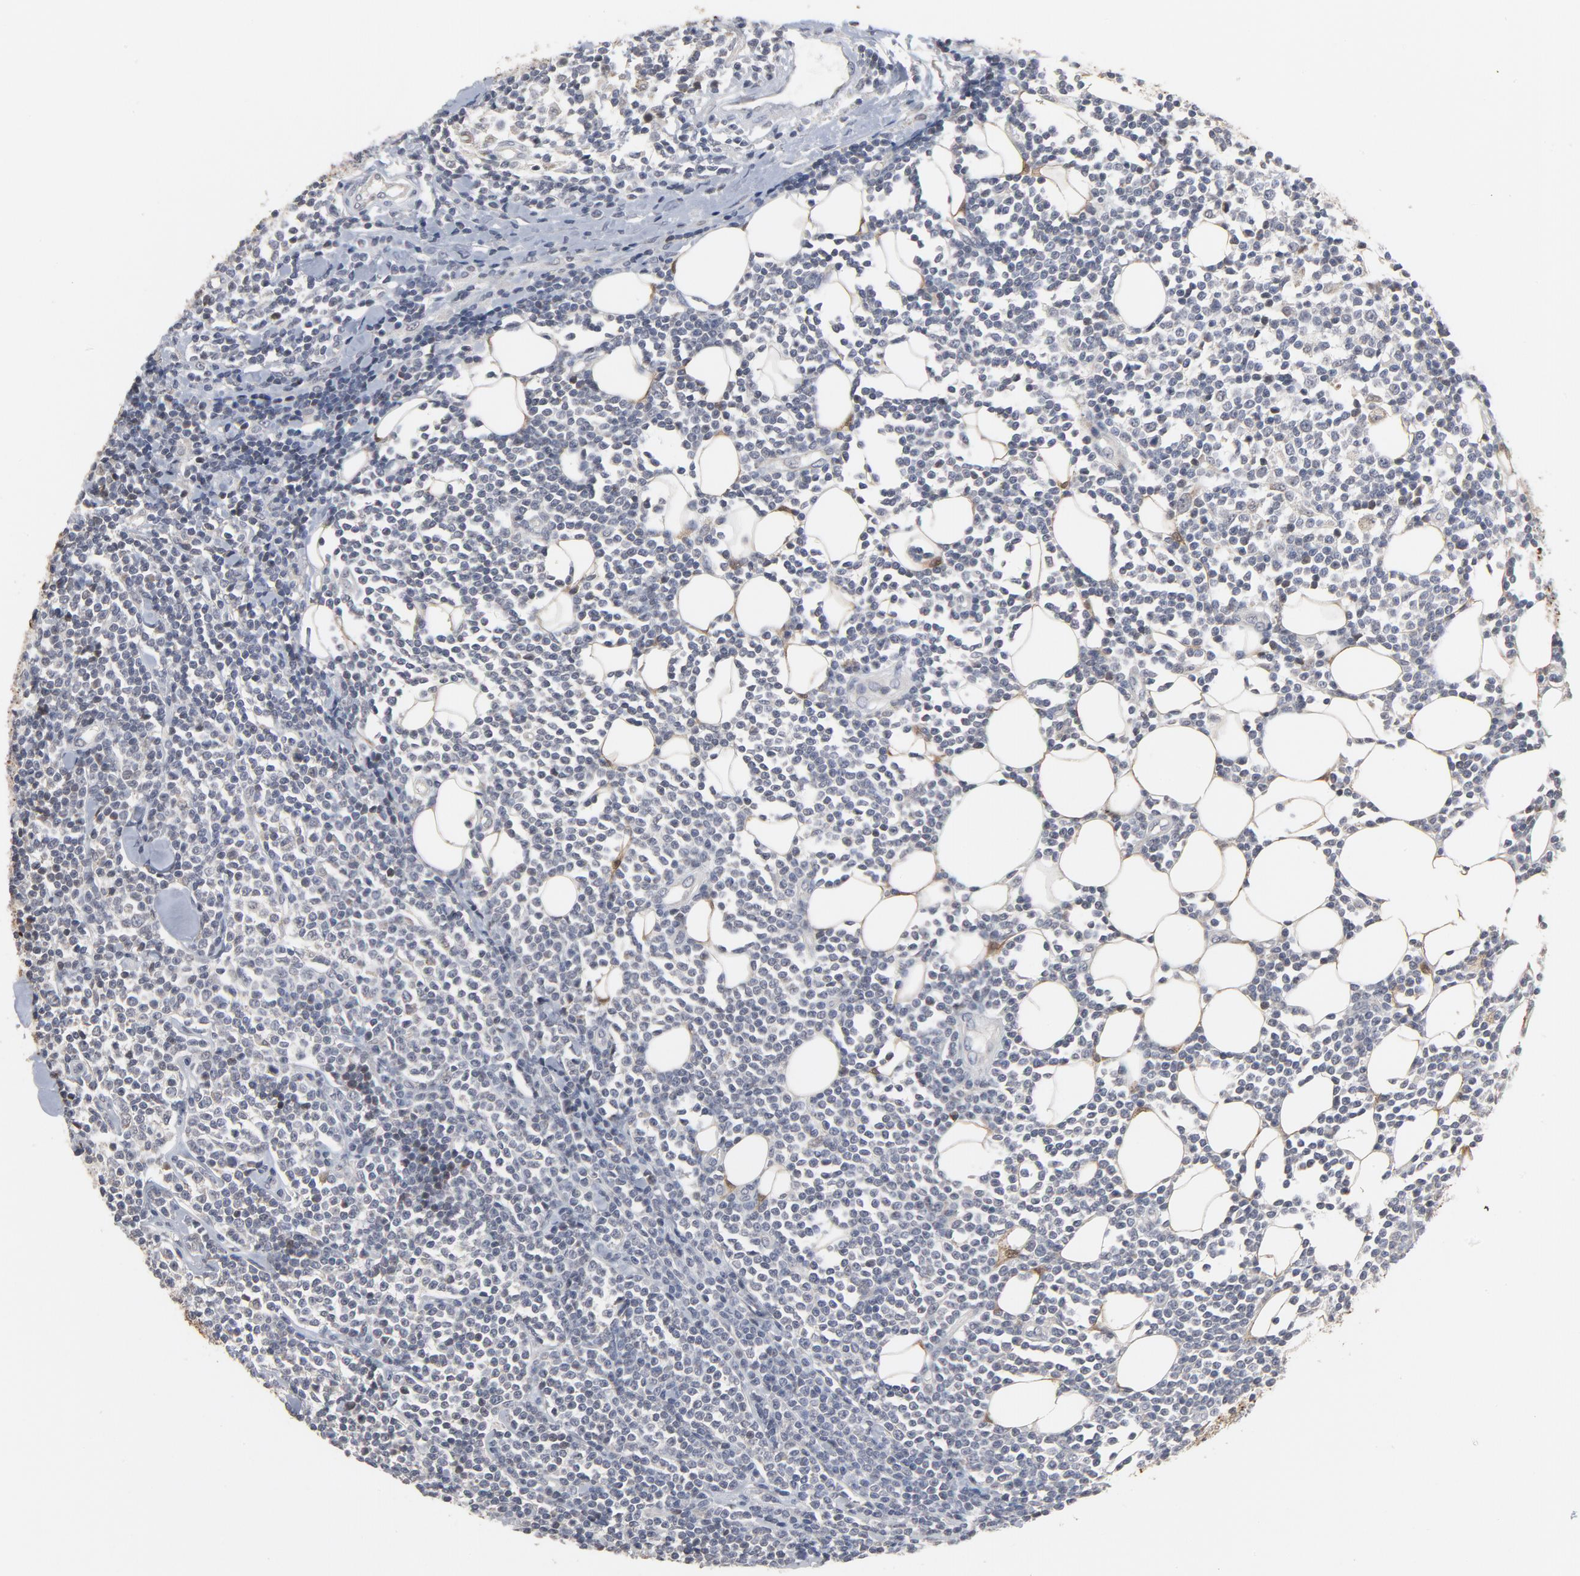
{"staining": {"intensity": "negative", "quantity": "none", "location": "none"}, "tissue": "lymphoma", "cell_type": "Tumor cells", "image_type": "cancer", "snomed": [{"axis": "morphology", "description": "Malignant lymphoma, non-Hodgkin's type, Low grade"}, {"axis": "topography", "description": "Soft tissue"}], "caption": "IHC photomicrograph of neoplastic tissue: lymphoma stained with DAB demonstrates no significant protein staining in tumor cells.", "gene": "PPP1R1B", "patient": {"sex": "male", "age": 92}}